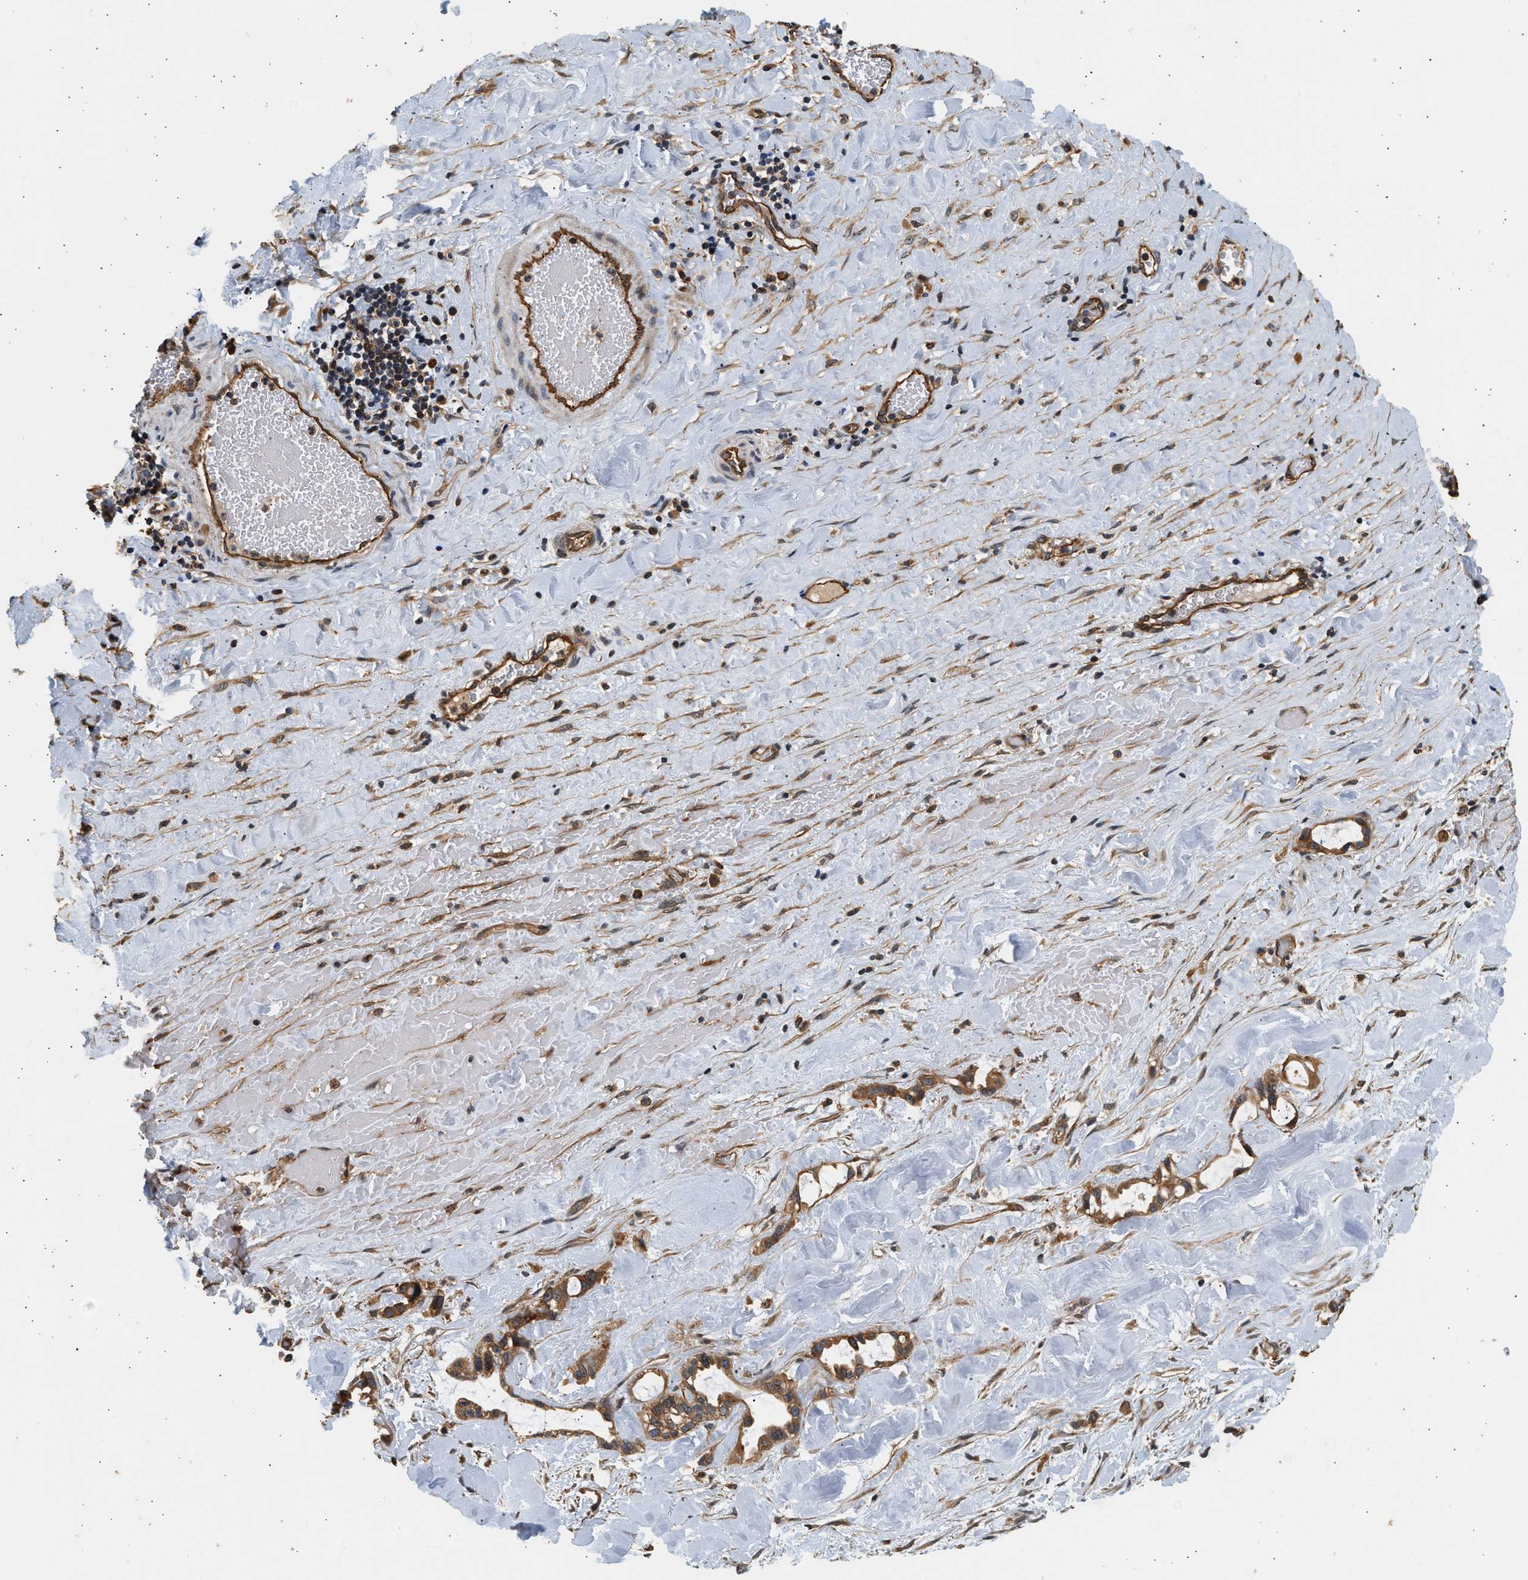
{"staining": {"intensity": "moderate", "quantity": ">75%", "location": "cytoplasmic/membranous"}, "tissue": "liver cancer", "cell_type": "Tumor cells", "image_type": "cancer", "snomed": [{"axis": "morphology", "description": "Cholangiocarcinoma"}, {"axis": "topography", "description": "Liver"}], "caption": "This image exhibits immunohistochemistry staining of cholangiocarcinoma (liver), with medium moderate cytoplasmic/membranous expression in approximately >75% of tumor cells.", "gene": "DUSP14", "patient": {"sex": "female", "age": 65}}